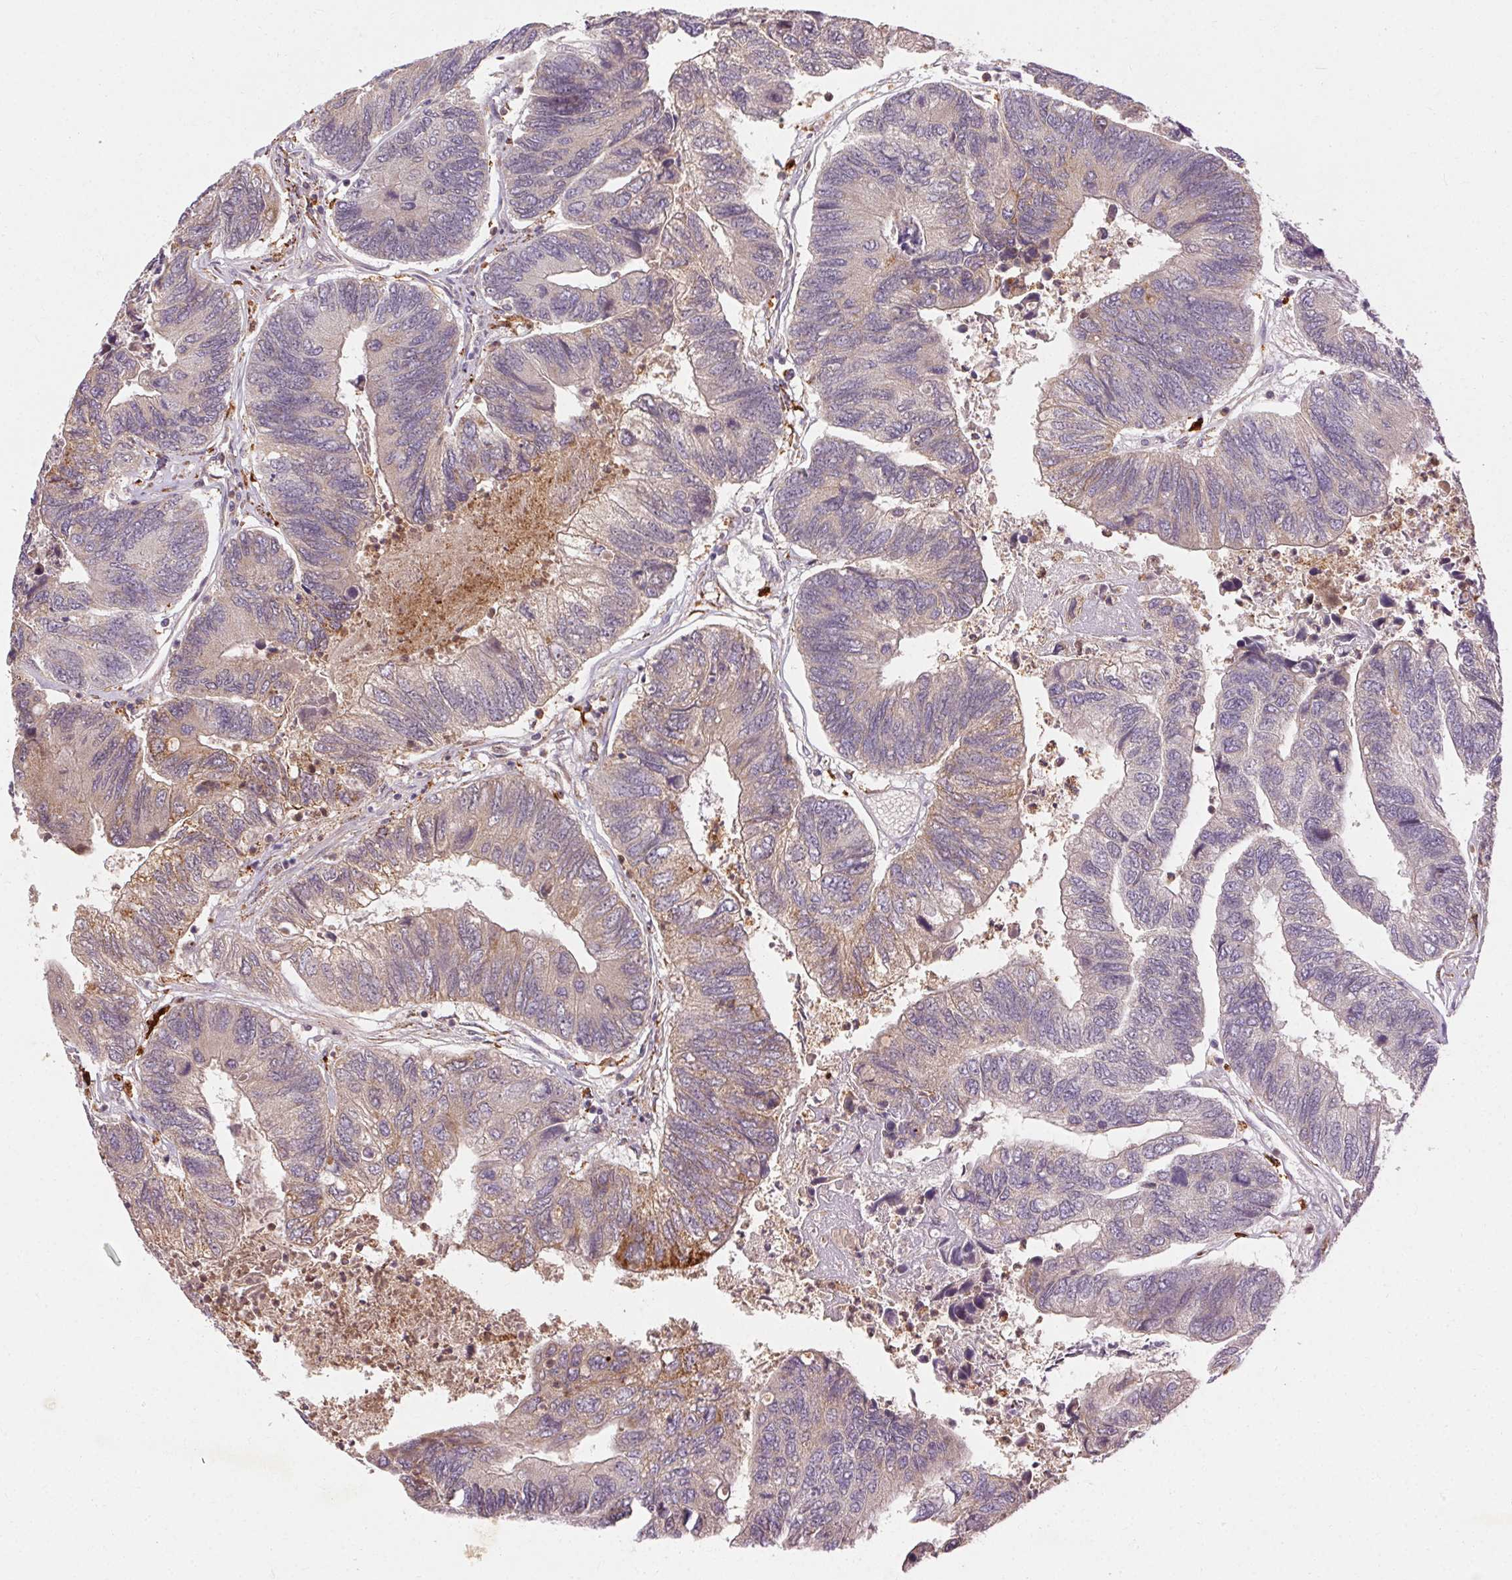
{"staining": {"intensity": "moderate", "quantity": "<25%", "location": "cytoplasmic/membranous"}, "tissue": "colorectal cancer", "cell_type": "Tumor cells", "image_type": "cancer", "snomed": [{"axis": "morphology", "description": "Adenocarcinoma, NOS"}, {"axis": "topography", "description": "Colon"}], "caption": "Immunohistochemistry (IHC) photomicrograph of colorectal adenocarcinoma stained for a protein (brown), which displays low levels of moderate cytoplasmic/membranous positivity in approximately <25% of tumor cells.", "gene": "REP15", "patient": {"sex": "female", "age": 67}}